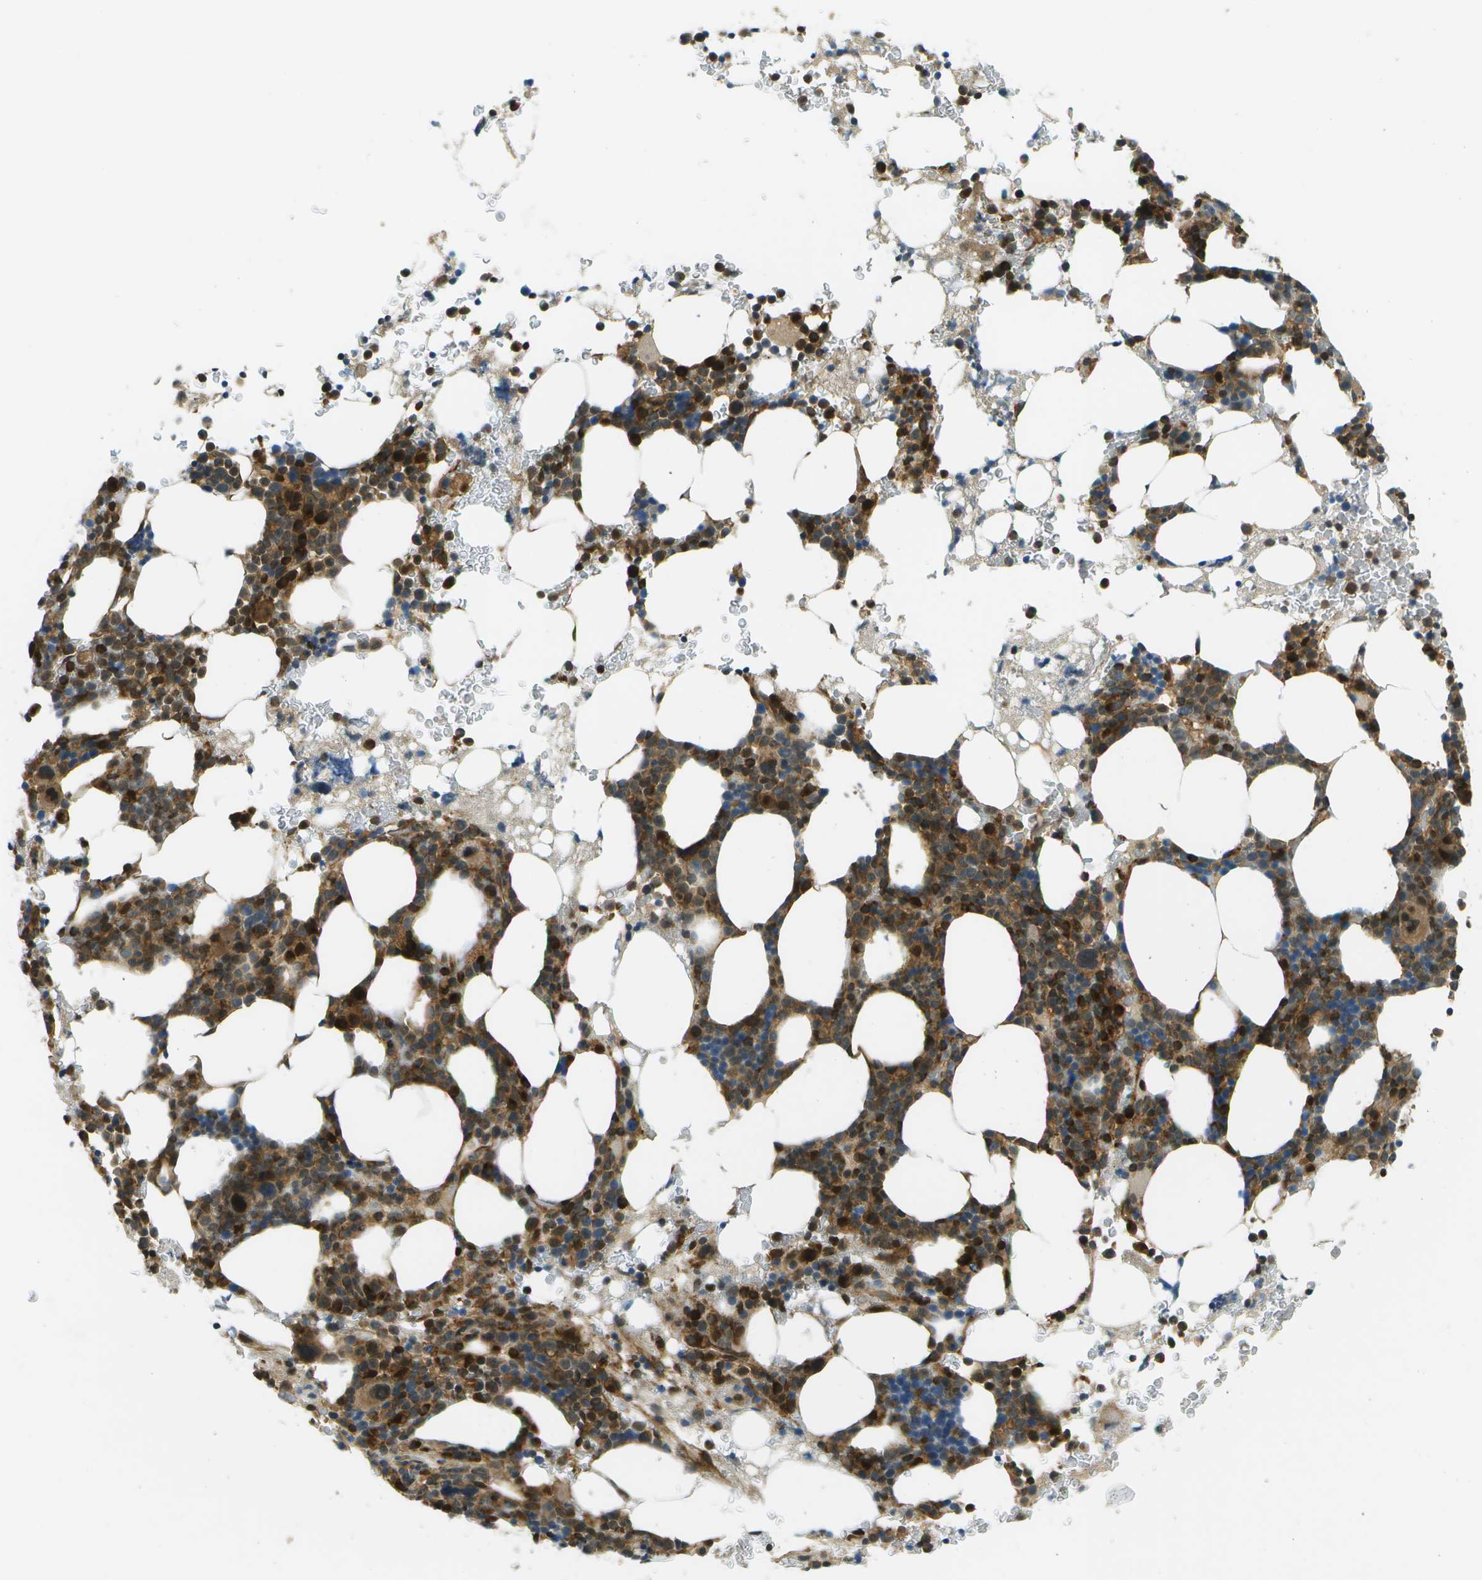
{"staining": {"intensity": "weak", "quantity": ">75%", "location": "cytoplasmic/membranous,nuclear"}, "tissue": "bone marrow", "cell_type": "Hematopoietic cells", "image_type": "normal", "snomed": [{"axis": "morphology", "description": "Normal tissue, NOS"}, {"axis": "morphology", "description": "Inflammation, NOS"}, {"axis": "topography", "description": "Bone marrow"}], "caption": "Bone marrow stained with DAB immunohistochemistry demonstrates low levels of weak cytoplasmic/membranous,nuclear staining in about >75% of hematopoietic cells.", "gene": "TMTC1", "patient": {"sex": "female", "age": 84}}